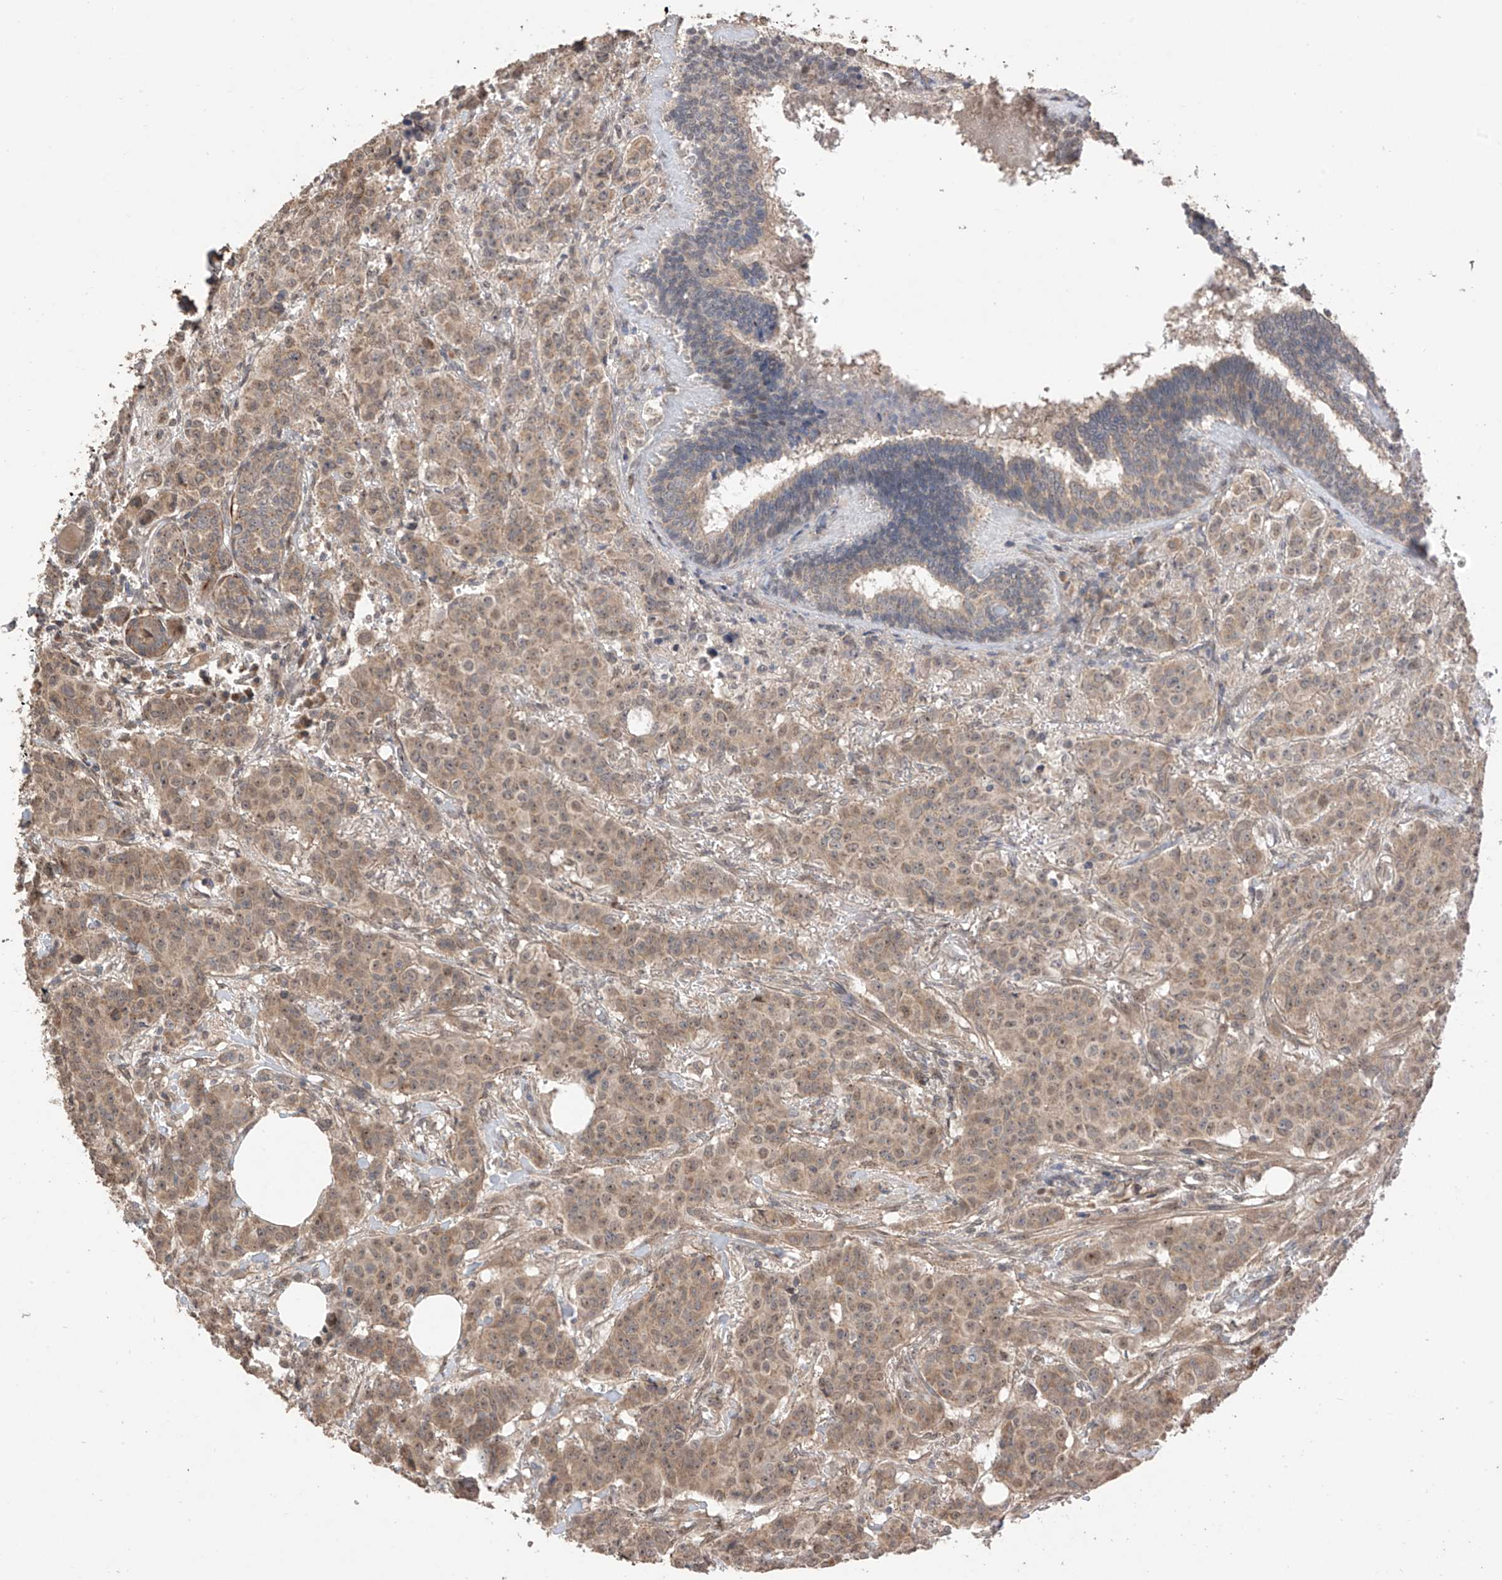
{"staining": {"intensity": "moderate", "quantity": ">75%", "location": "cytoplasmic/membranous,nuclear"}, "tissue": "breast cancer", "cell_type": "Tumor cells", "image_type": "cancer", "snomed": [{"axis": "morphology", "description": "Duct carcinoma"}, {"axis": "topography", "description": "Breast"}], "caption": "A micrograph showing moderate cytoplasmic/membranous and nuclear expression in about >75% of tumor cells in breast invasive ductal carcinoma, as visualized by brown immunohistochemical staining.", "gene": "LATS1", "patient": {"sex": "female", "age": 40}}